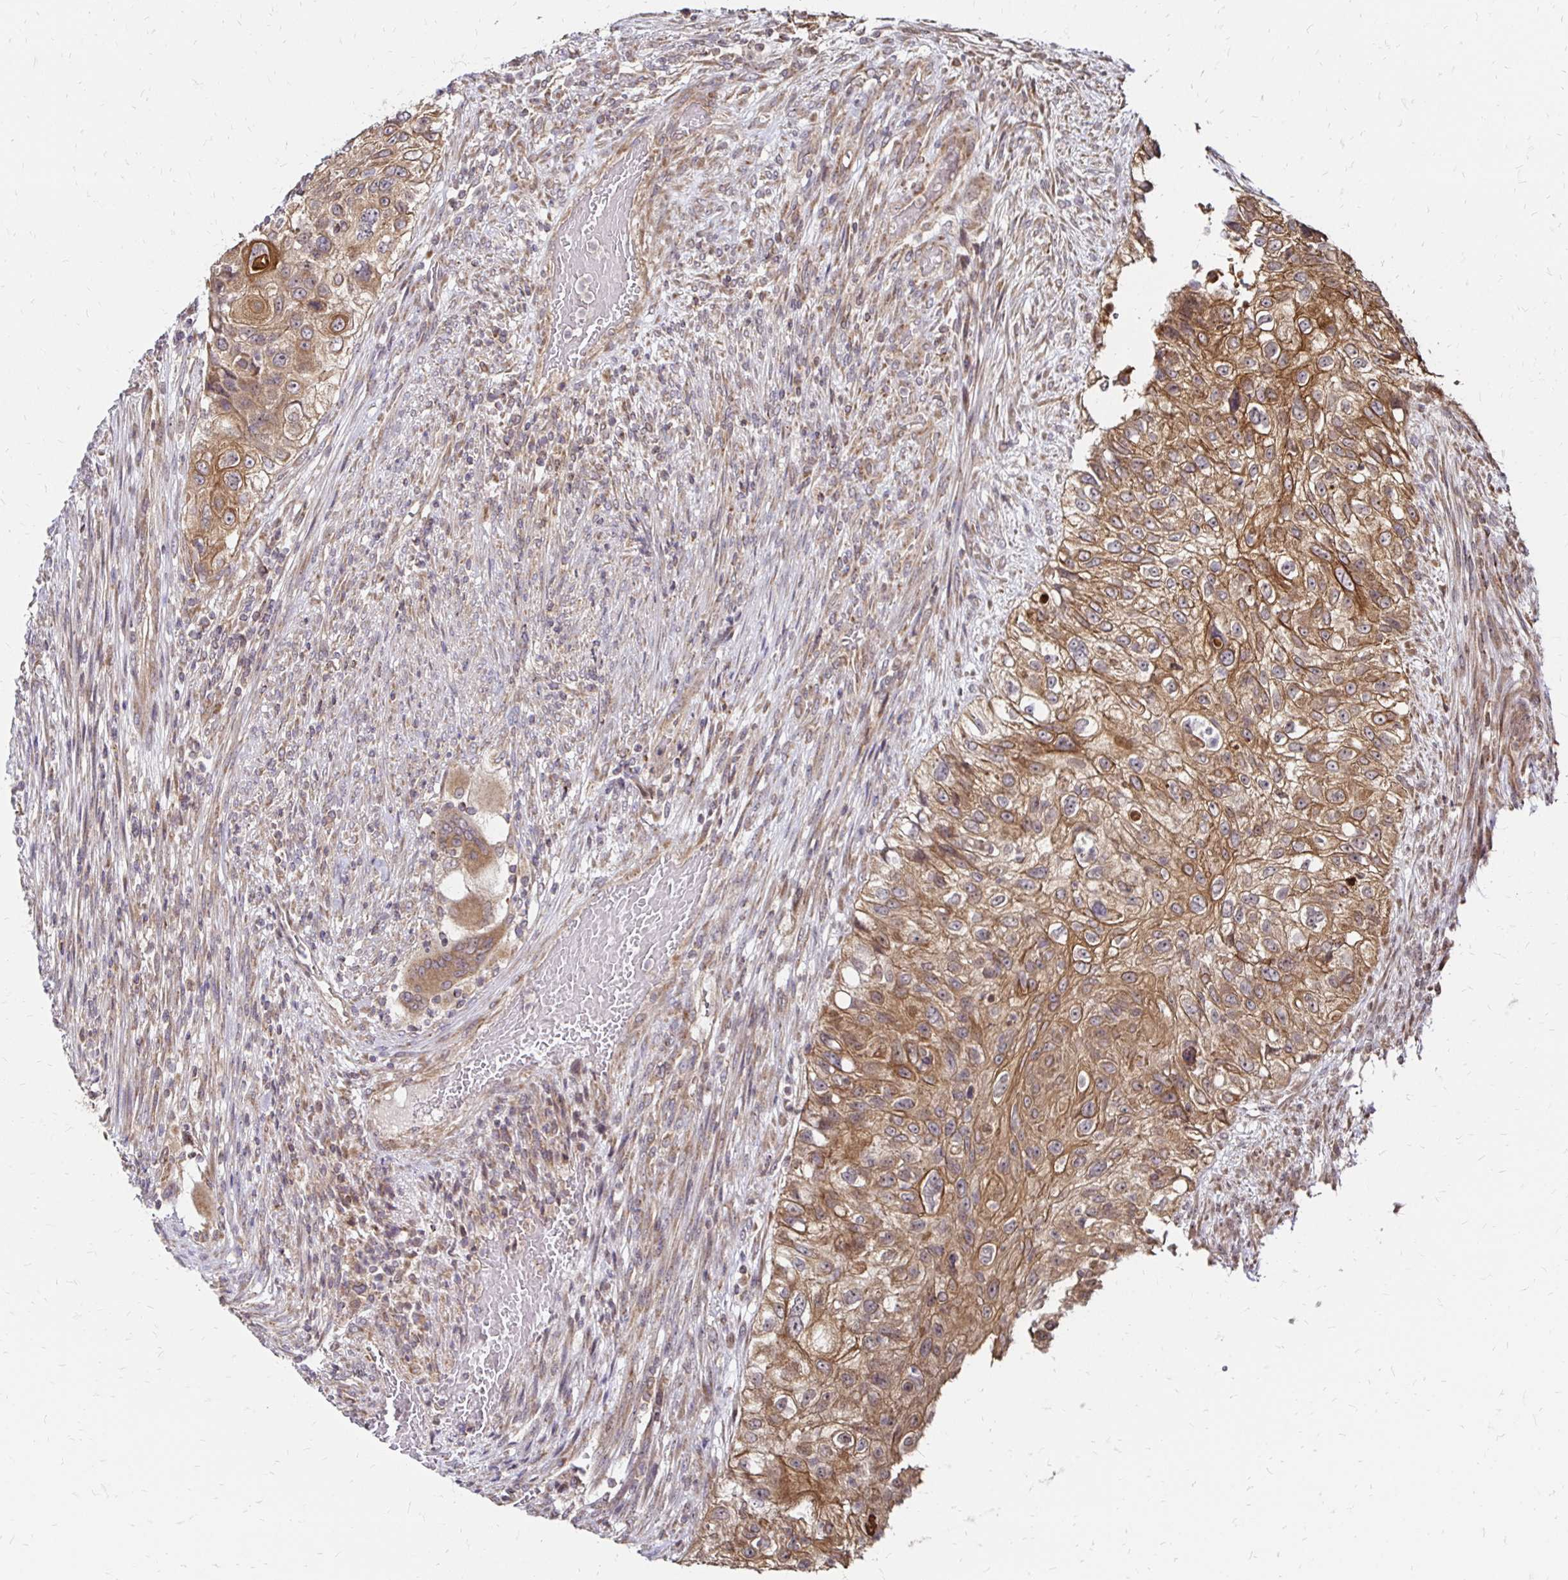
{"staining": {"intensity": "moderate", "quantity": ">75%", "location": "cytoplasmic/membranous"}, "tissue": "urothelial cancer", "cell_type": "Tumor cells", "image_type": "cancer", "snomed": [{"axis": "morphology", "description": "Urothelial carcinoma, High grade"}, {"axis": "topography", "description": "Urinary bladder"}], "caption": "Brown immunohistochemical staining in human high-grade urothelial carcinoma exhibits moderate cytoplasmic/membranous staining in about >75% of tumor cells. Using DAB (brown) and hematoxylin (blue) stains, captured at high magnification using brightfield microscopy.", "gene": "ZW10", "patient": {"sex": "female", "age": 60}}